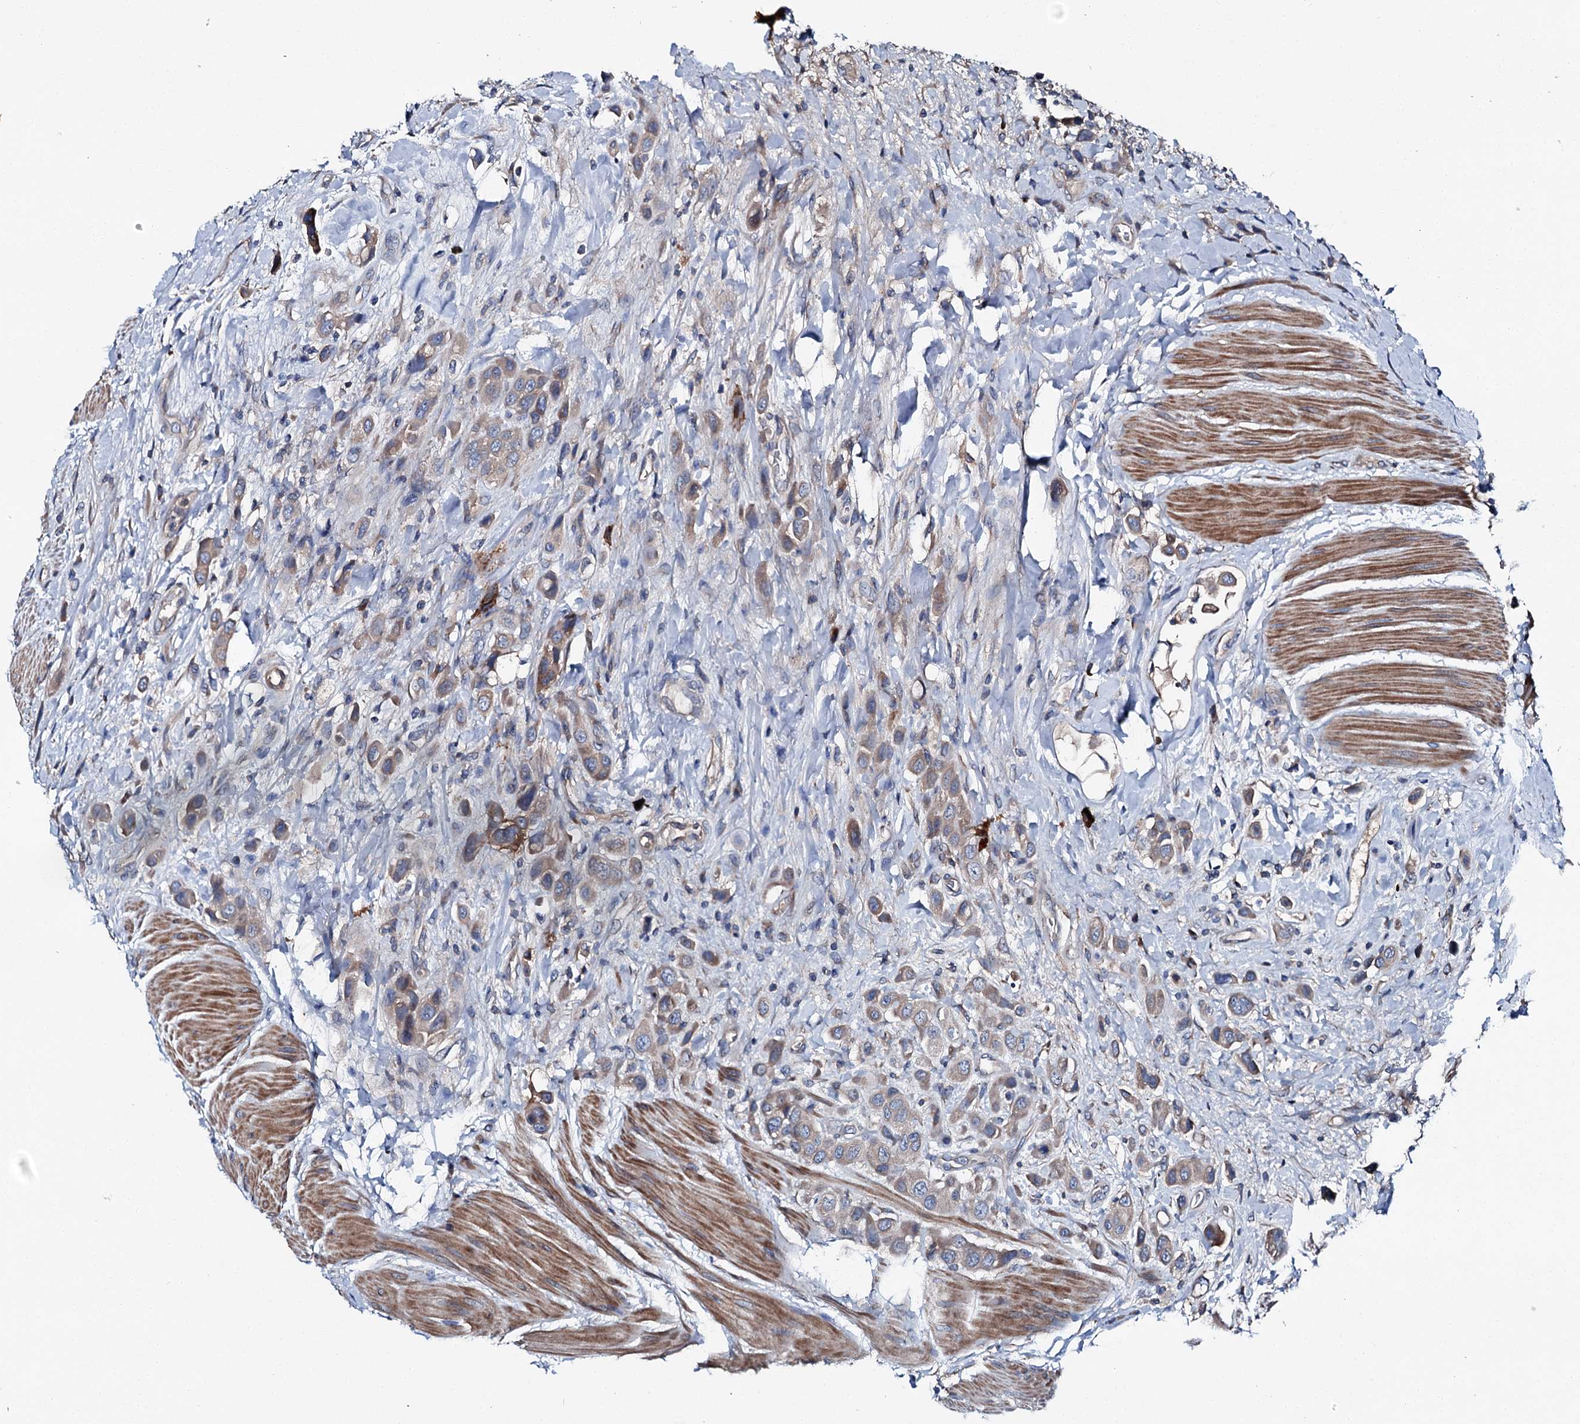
{"staining": {"intensity": "moderate", "quantity": "<25%", "location": "cytoplasmic/membranous"}, "tissue": "urothelial cancer", "cell_type": "Tumor cells", "image_type": "cancer", "snomed": [{"axis": "morphology", "description": "Urothelial carcinoma, High grade"}, {"axis": "topography", "description": "Urinary bladder"}], "caption": "Protein analysis of urothelial cancer tissue displays moderate cytoplasmic/membranous positivity in about <25% of tumor cells.", "gene": "SLC22A25", "patient": {"sex": "male", "age": 50}}